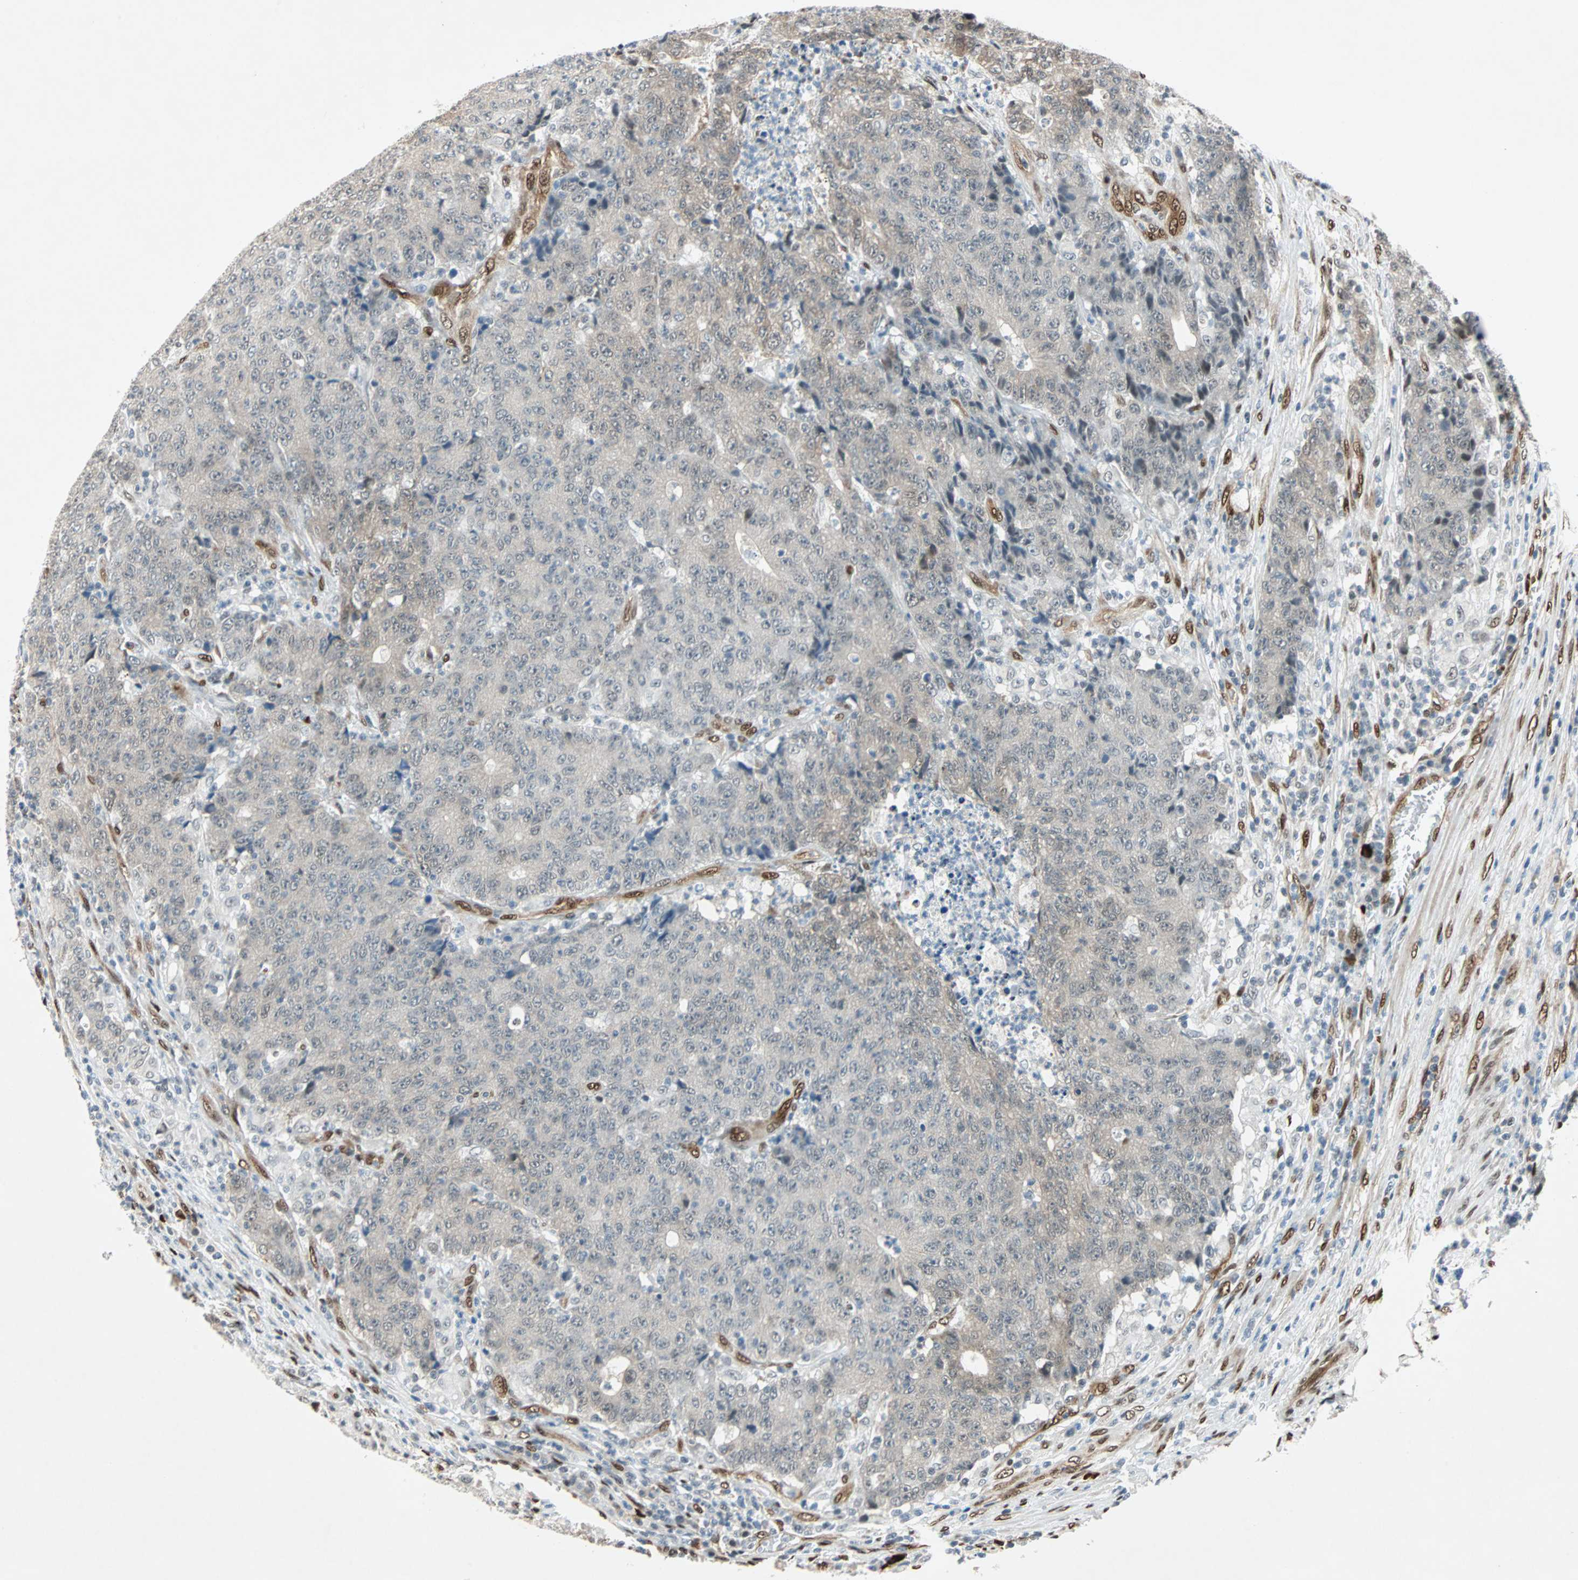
{"staining": {"intensity": "weak", "quantity": "25%-75%", "location": "cytoplasmic/membranous,nuclear"}, "tissue": "colorectal cancer", "cell_type": "Tumor cells", "image_type": "cancer", "snomed": [{"axis": "morphology", "description": "Normal tissue, NOS"}, {"axis": "morphology", "description": "Adenocarcinoma, NOS"}, {"axis": "topography", "description": "Colon"}], "caption": "This histopathology image shows immunohistochemistry (IHC) staining of human colorectal cancer (adenocarcinoma), with low weak cytoplasmic/membranous and nuclear positivity in approximately 25%-75% of tumor cells.", "gene": "WWTR1", "patient": {"sex": "female", "age": 75}}